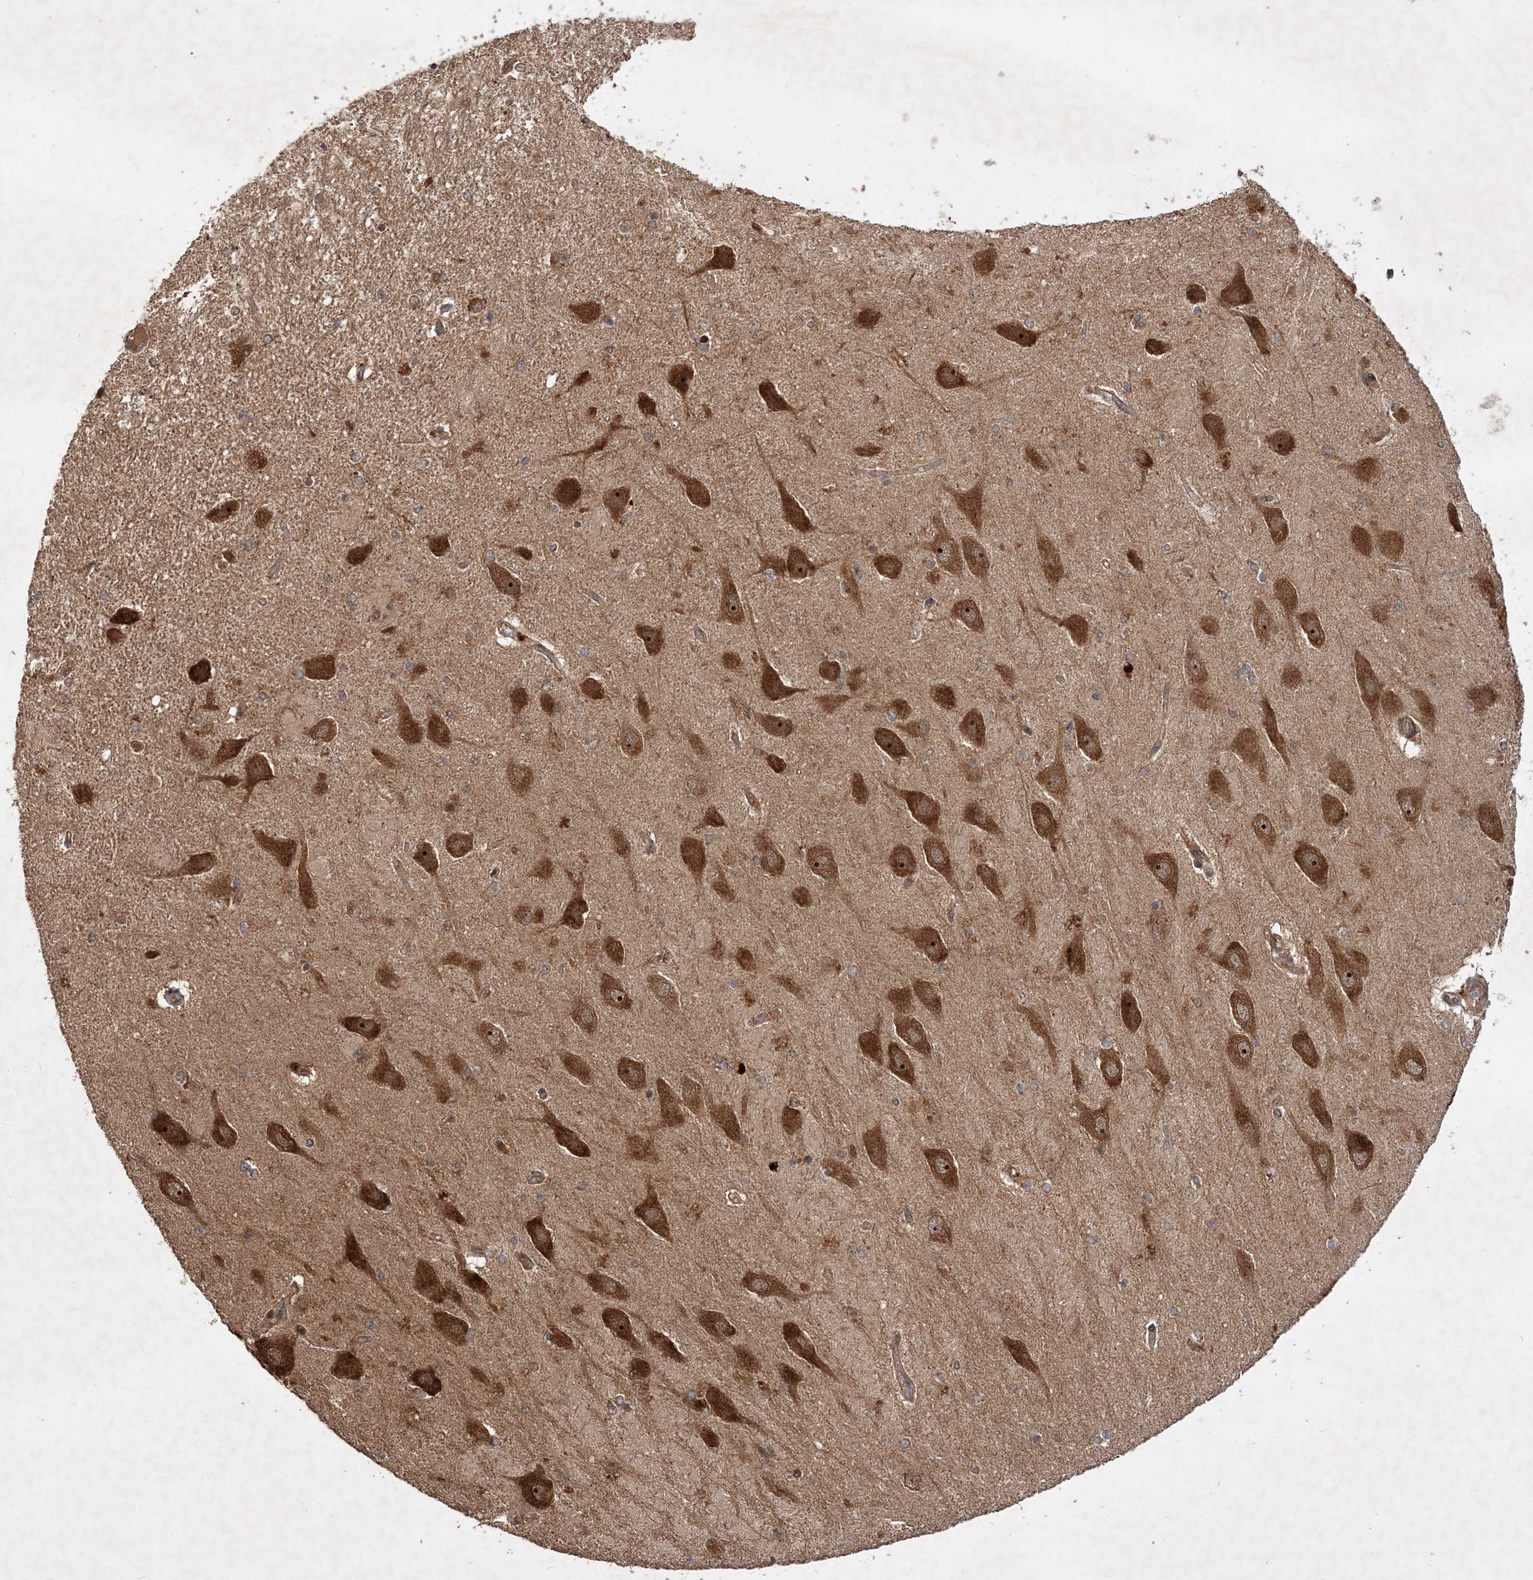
{"staining": {"intensity": "negative", "quantity": "none", "location": "none"}, "tissue": "hippocampus", "cell_type": "Glial cells", "image_type": "normal", "snomed": [{"axis": "morphology", "description": "Normal tissue, NOS"}, {"axis": "topography", "description": "Hippocampus"}], "caption": "Protein analysis of benign hippocampus exhibits no significant positivity in glial cells. (Stains: DAB (3,3'-diaminobenzidine) immunohistochemistry with hematoxylin counter stain, Microscopy: brightfield microscopy at high magnification).", "gene": "UBR3", "patient": {"sex": "female", "age": 54}}